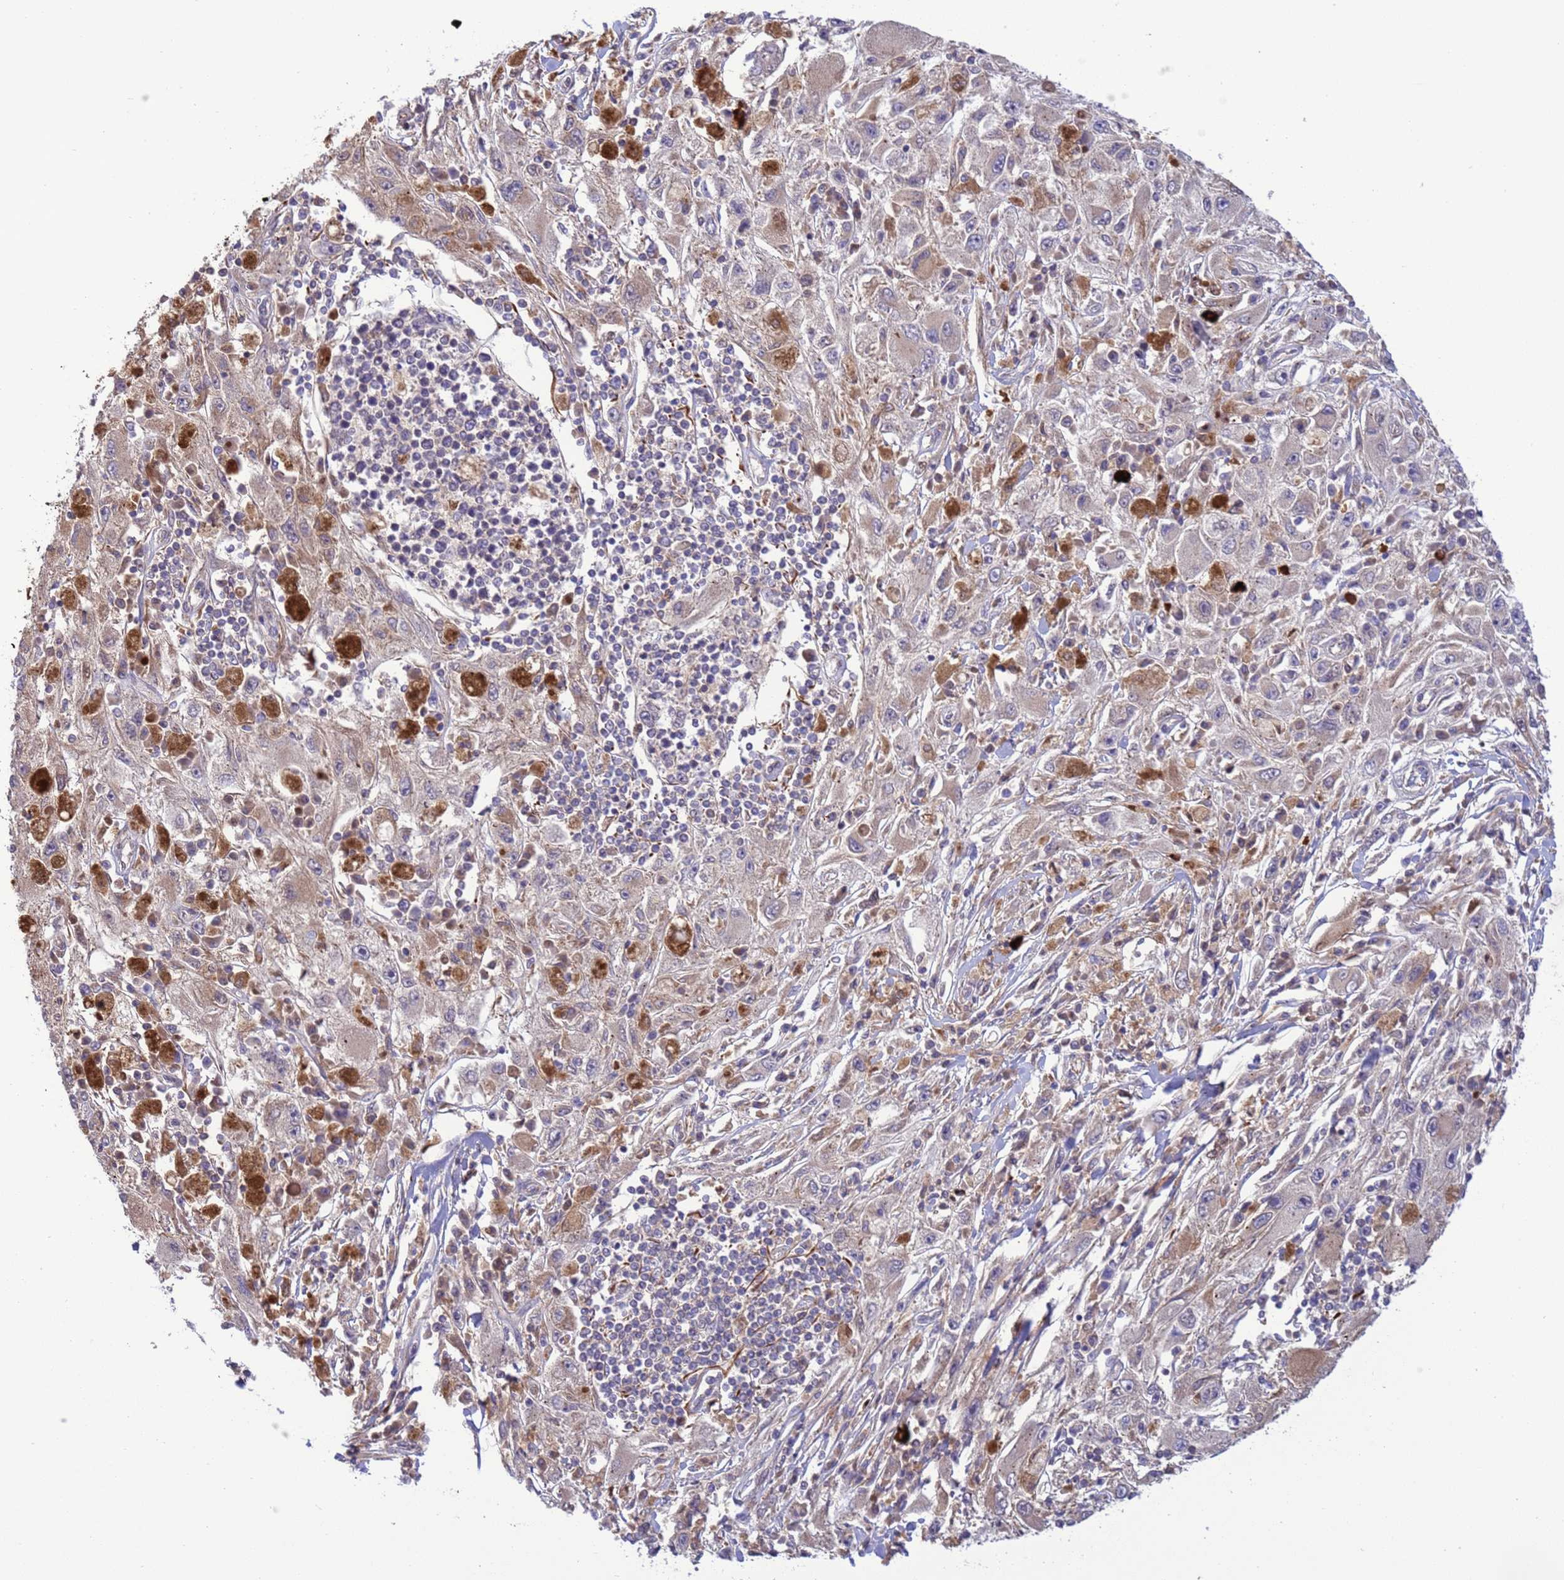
{"staining": {"intensity": "weak", "quantity": "<25%", "location": "cytoplasmic/membranous"}, "tissue": "melanoma", "cell_type": "Tumor cells", "image_type": "cancer", "snomed": [{"axis": "morphology", "description": "Malignant melanoma, Metastatic site"}, {"axis": "topography", "description": "Skin"}], "caption": "Immunohistochemical staining of melanoma demonstrates no significant expression in tumor cells.", "gene": "GJA10", "patient": {"sex": "male", "age": 53}}